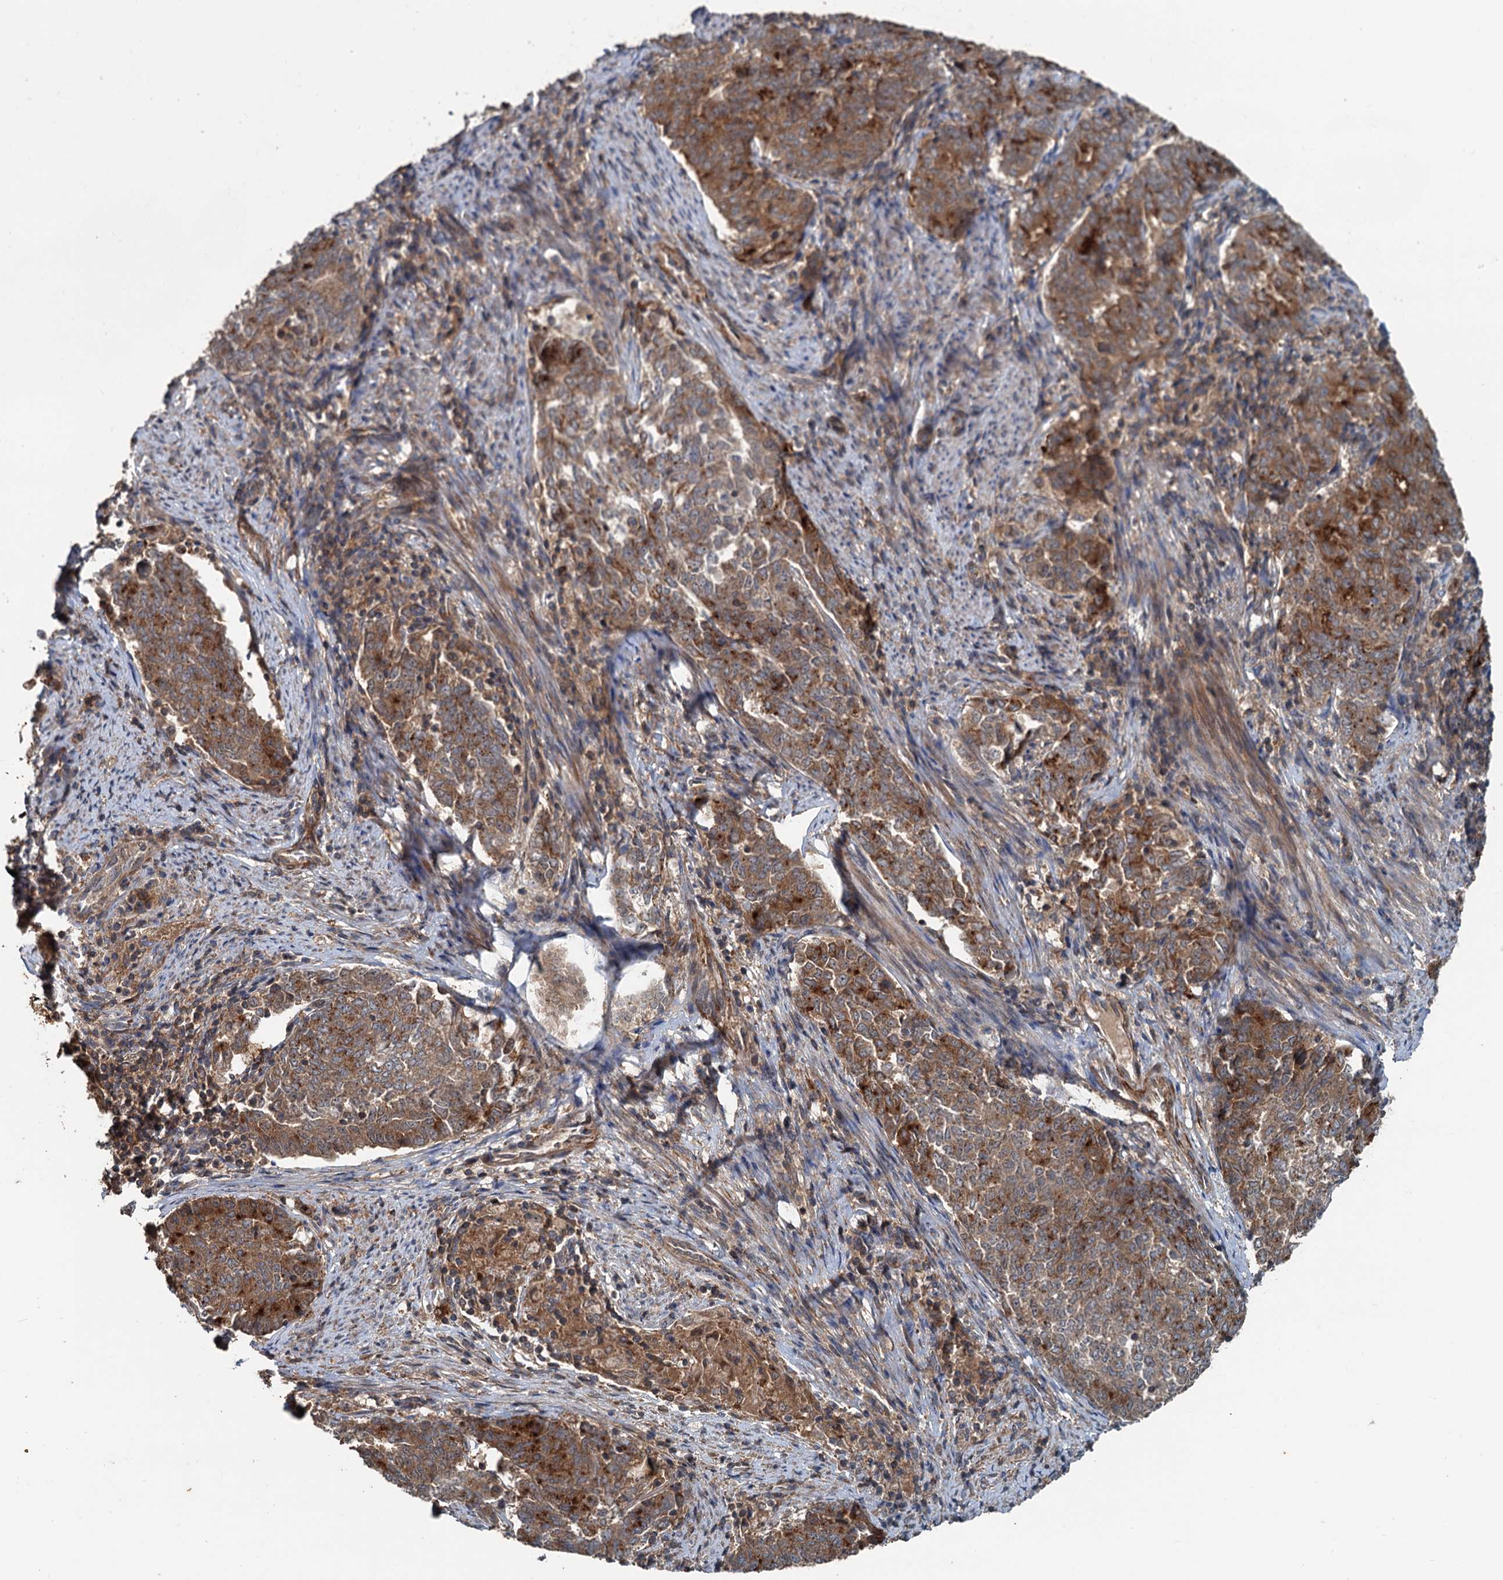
{"staining": {"intensity": "strong", "quantity": ">75%", "location": "cytoplasmic/membranous"}, "tissue": "endometrial cancer", "cell_type": "Tumor cells", "image_type": "cancer", "snomed": [{"axis": "morphology", "description": "Adenocarcinoma, NOS"}, {"axis": "topography", "description": "Endometrium"}], "caption": "Protein staining of endometrial adenocarcinoma tissue shows strong cytoplasmic/membranous expression in about >75% of tumor cells.", "gene": "TEDC1", "patient": {"sex": "female", "age": 80}}